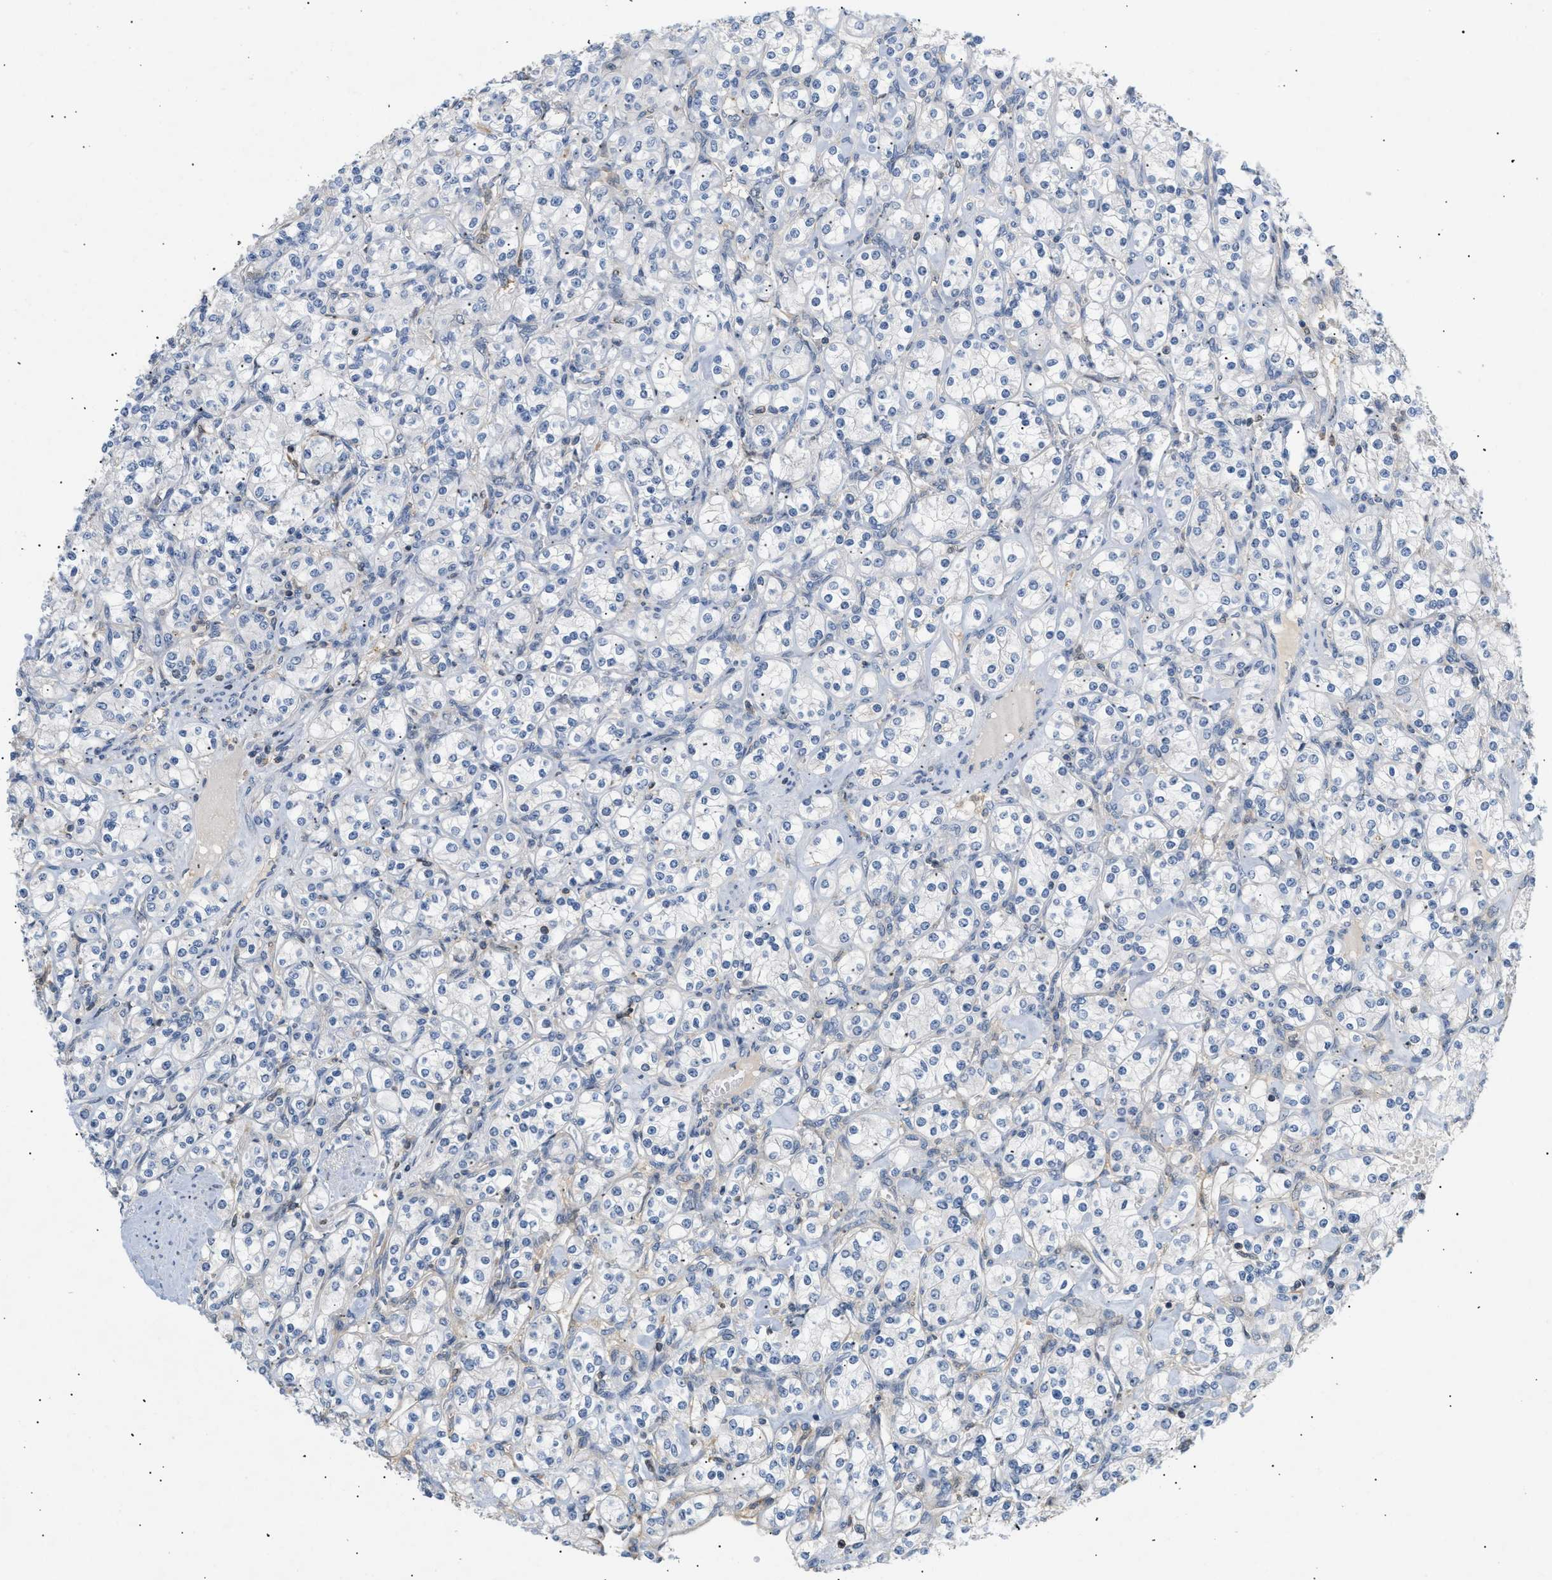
{"staining": {"intensity": "negative", "quantity": "none", "location": "none"}, "tissue": "renal cancer", "cell_type": "Tumor cells", "image_type": "cancer", "snomed": [{"axis": "morphology", "description": "Adenocarcinoma, NOS"}, {"axis": "topography", "description": "Kidney"}], "caption": "A high-resolution photomicrograph shows IHC staining of adenocarcinoma (renal), which displays no significant expression in tumor cells.", "gene": "FARS2", "patient": {"sex": "male", "age": 77}}